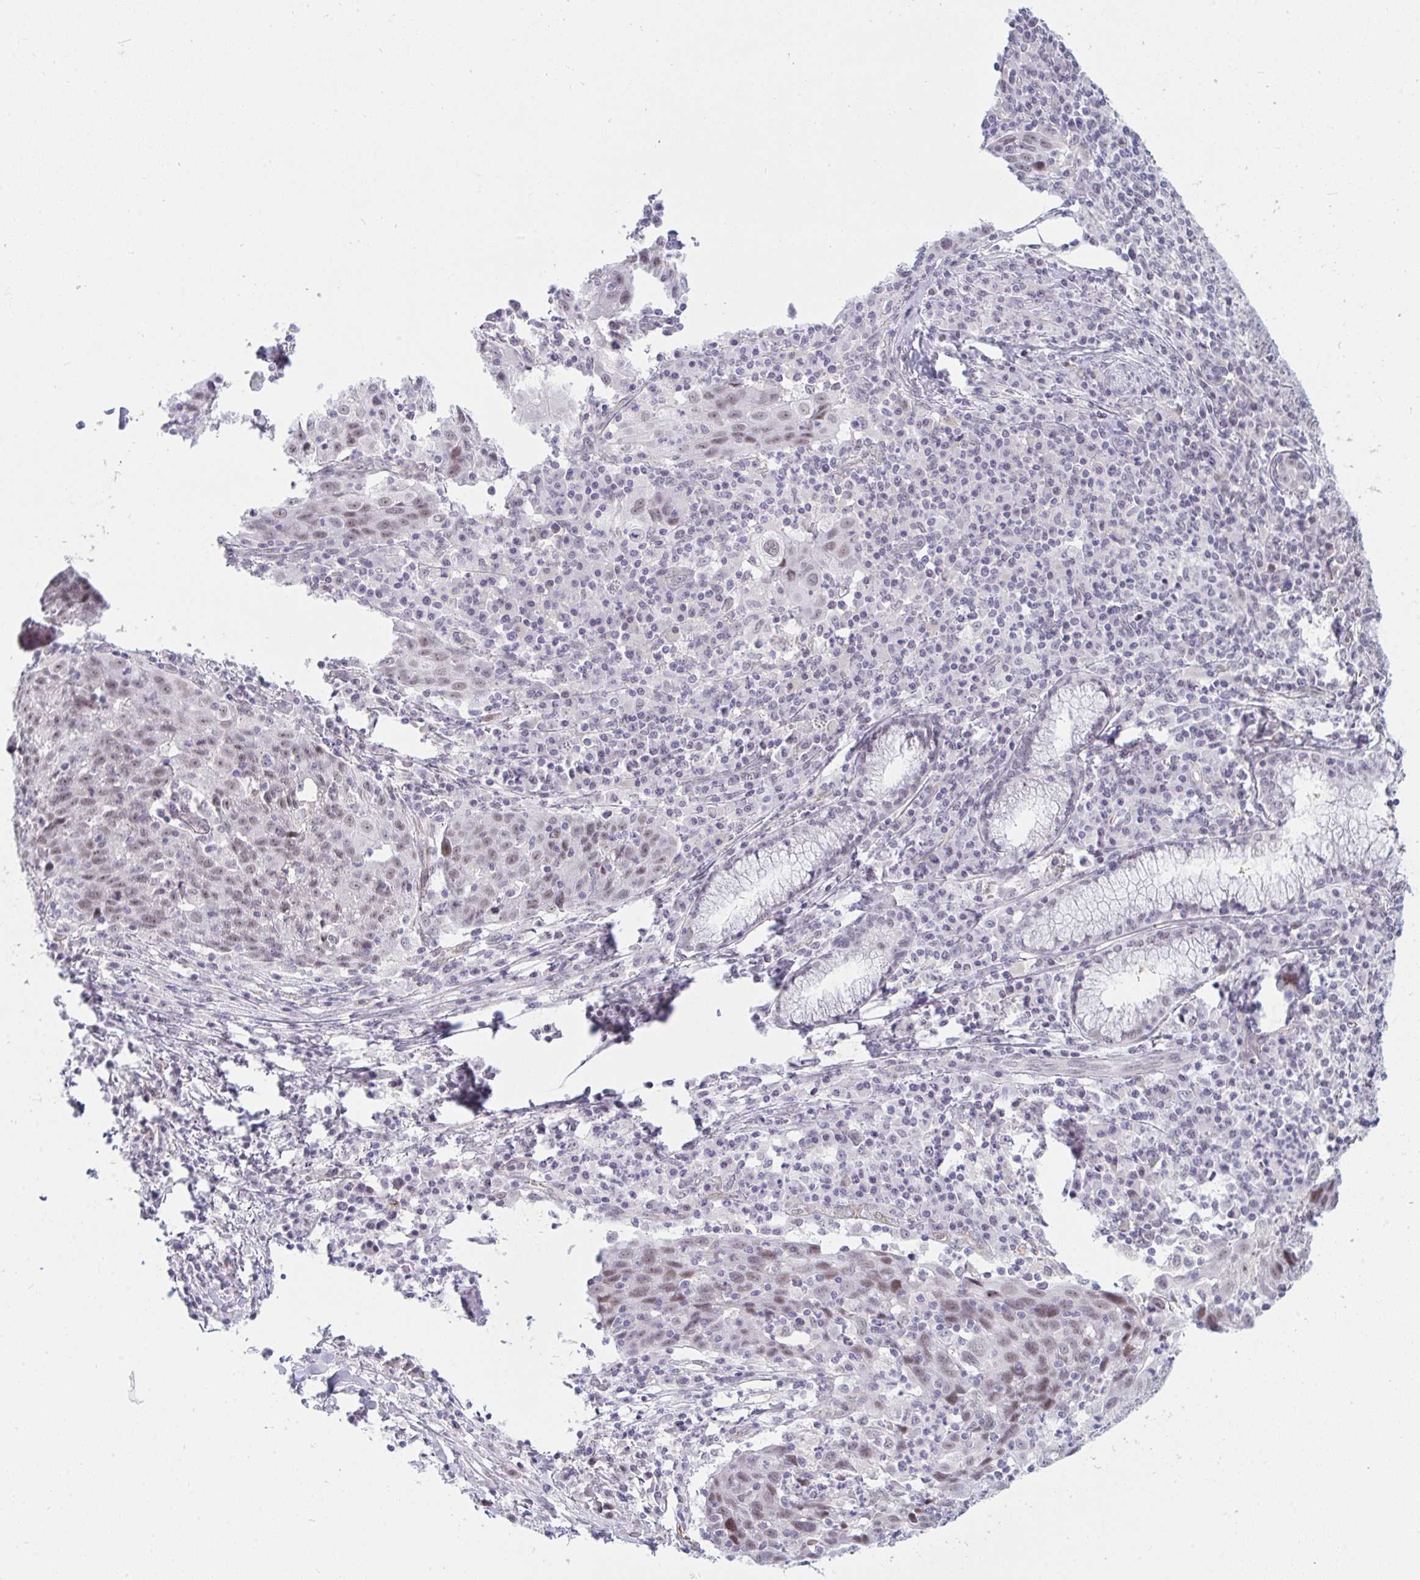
{"staining": {"intensity": "moderate", "quantity": "25%-75%", "location": "nuclear"}, "tissue": "lung cancer", "cell_type": "Tumor cells", "image_type": "cancer", "snomed": [{"axis": "morphology", "description": "Squamous cell carcinoma, NOS"}, {"axis": "morphology", "description": "Squamous cell carcinoma, metastatic, NOS"}, {"axis": "topography", "description": "Bronchus"}, {"axis": "topography", "description": "Lung"}], "caption": "Lung cancer (squamous cell carcinoma) stained with IHC shows moderate nuclear positivity in about 25%-75% of tumor cells.", "gene": "DSCAML1", "patient": {"sex": "male", "age": 62}}